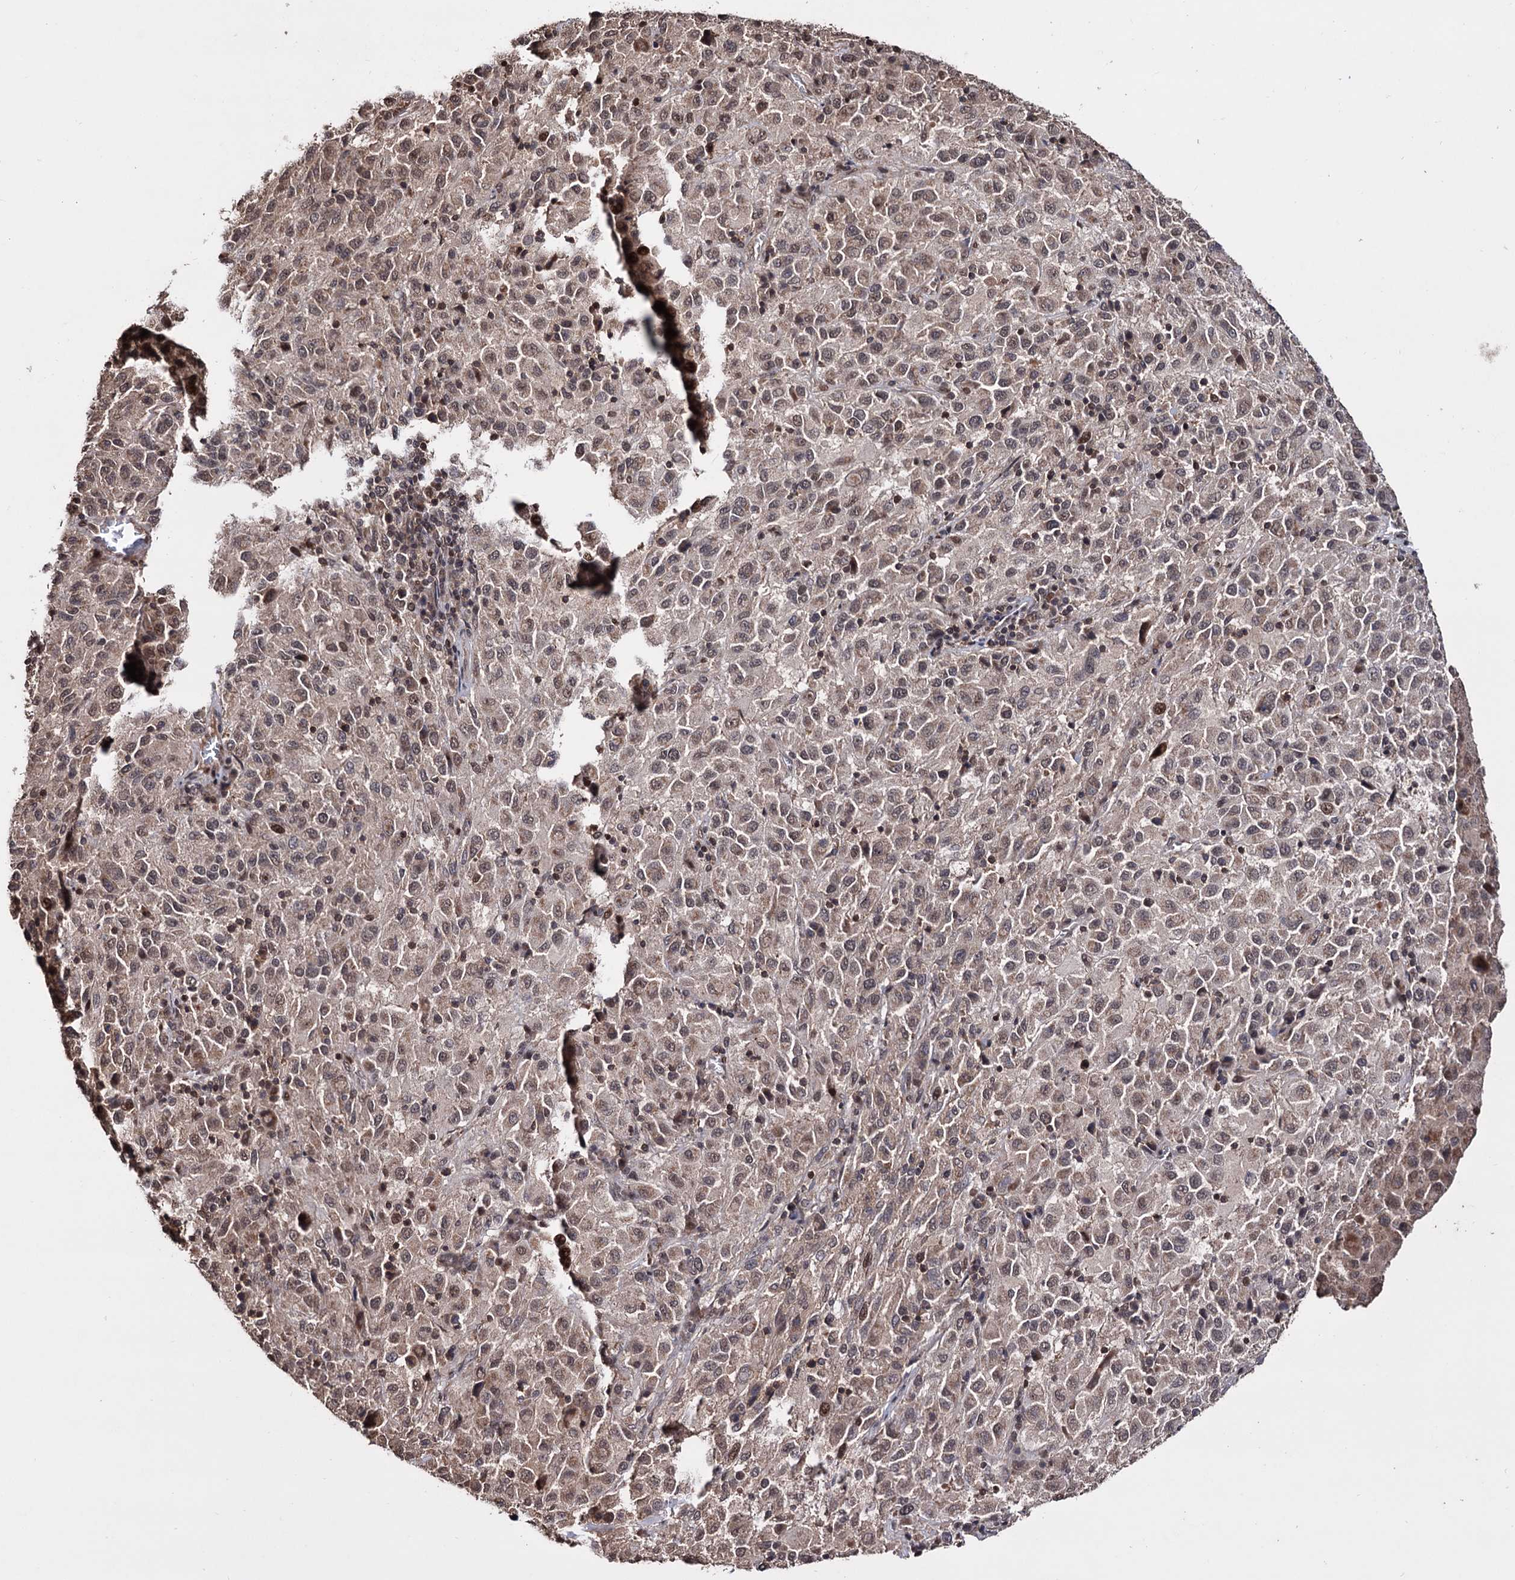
{"staining": {"intensity": "weak", "quantity": ">75%", "location": "cytoplasmic/membranous"}, "tissue": "melanoma", "cell_type": "Tumor cells", "image_type": "cancer", "snomed": [{"axis": "morphology", "description": "Malignant melanoma, Metastatic site"}, {"axis": "topography", "description": "Lung"}], "caption": "Protein staining displays weak cytoplasmic/membranous positivity in about >75% of tumor cells in malignant melanoma (metastatic site).", "gene": "KLF5", "patient": {"sex": "male", "age": 64}}